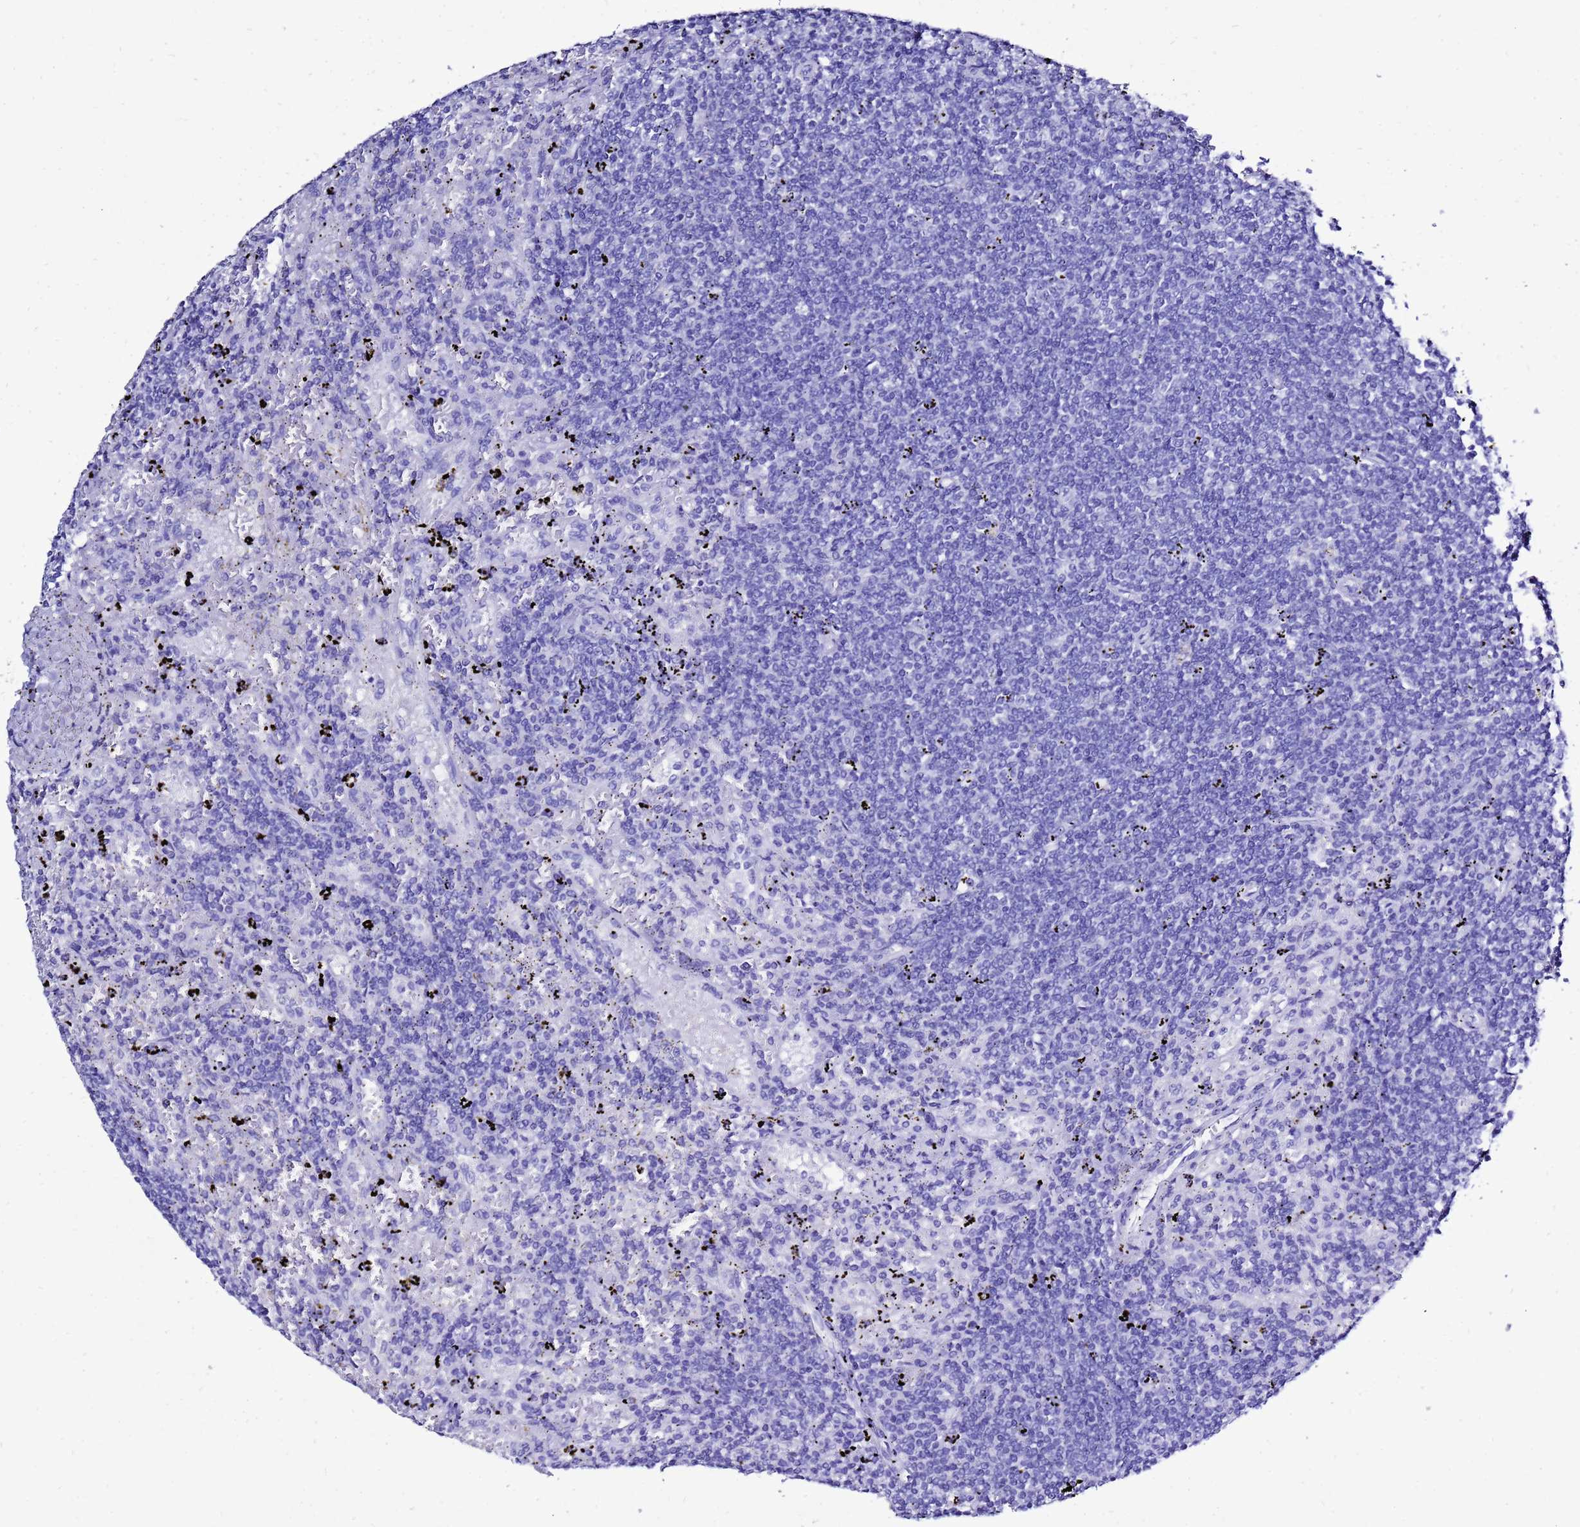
{"staining": {"intensity": "negative", "quantity": "none", "location": "none"}, "tissue": "lymphoma", "cell_type": "Tumor cells", "image_type": "cancer", "snomed": [{"axis": "morphology", "description": "Malignant lymphoma, non-Hodgkin's type, Low grade"}, {"axis": "topography", "description": "Spleen"}], "caption": "A micrograph of human lymphoma is negative for staining in tumor cells.", "gene": "LIPF", "patient": {"sex": "male", "age": 76}}